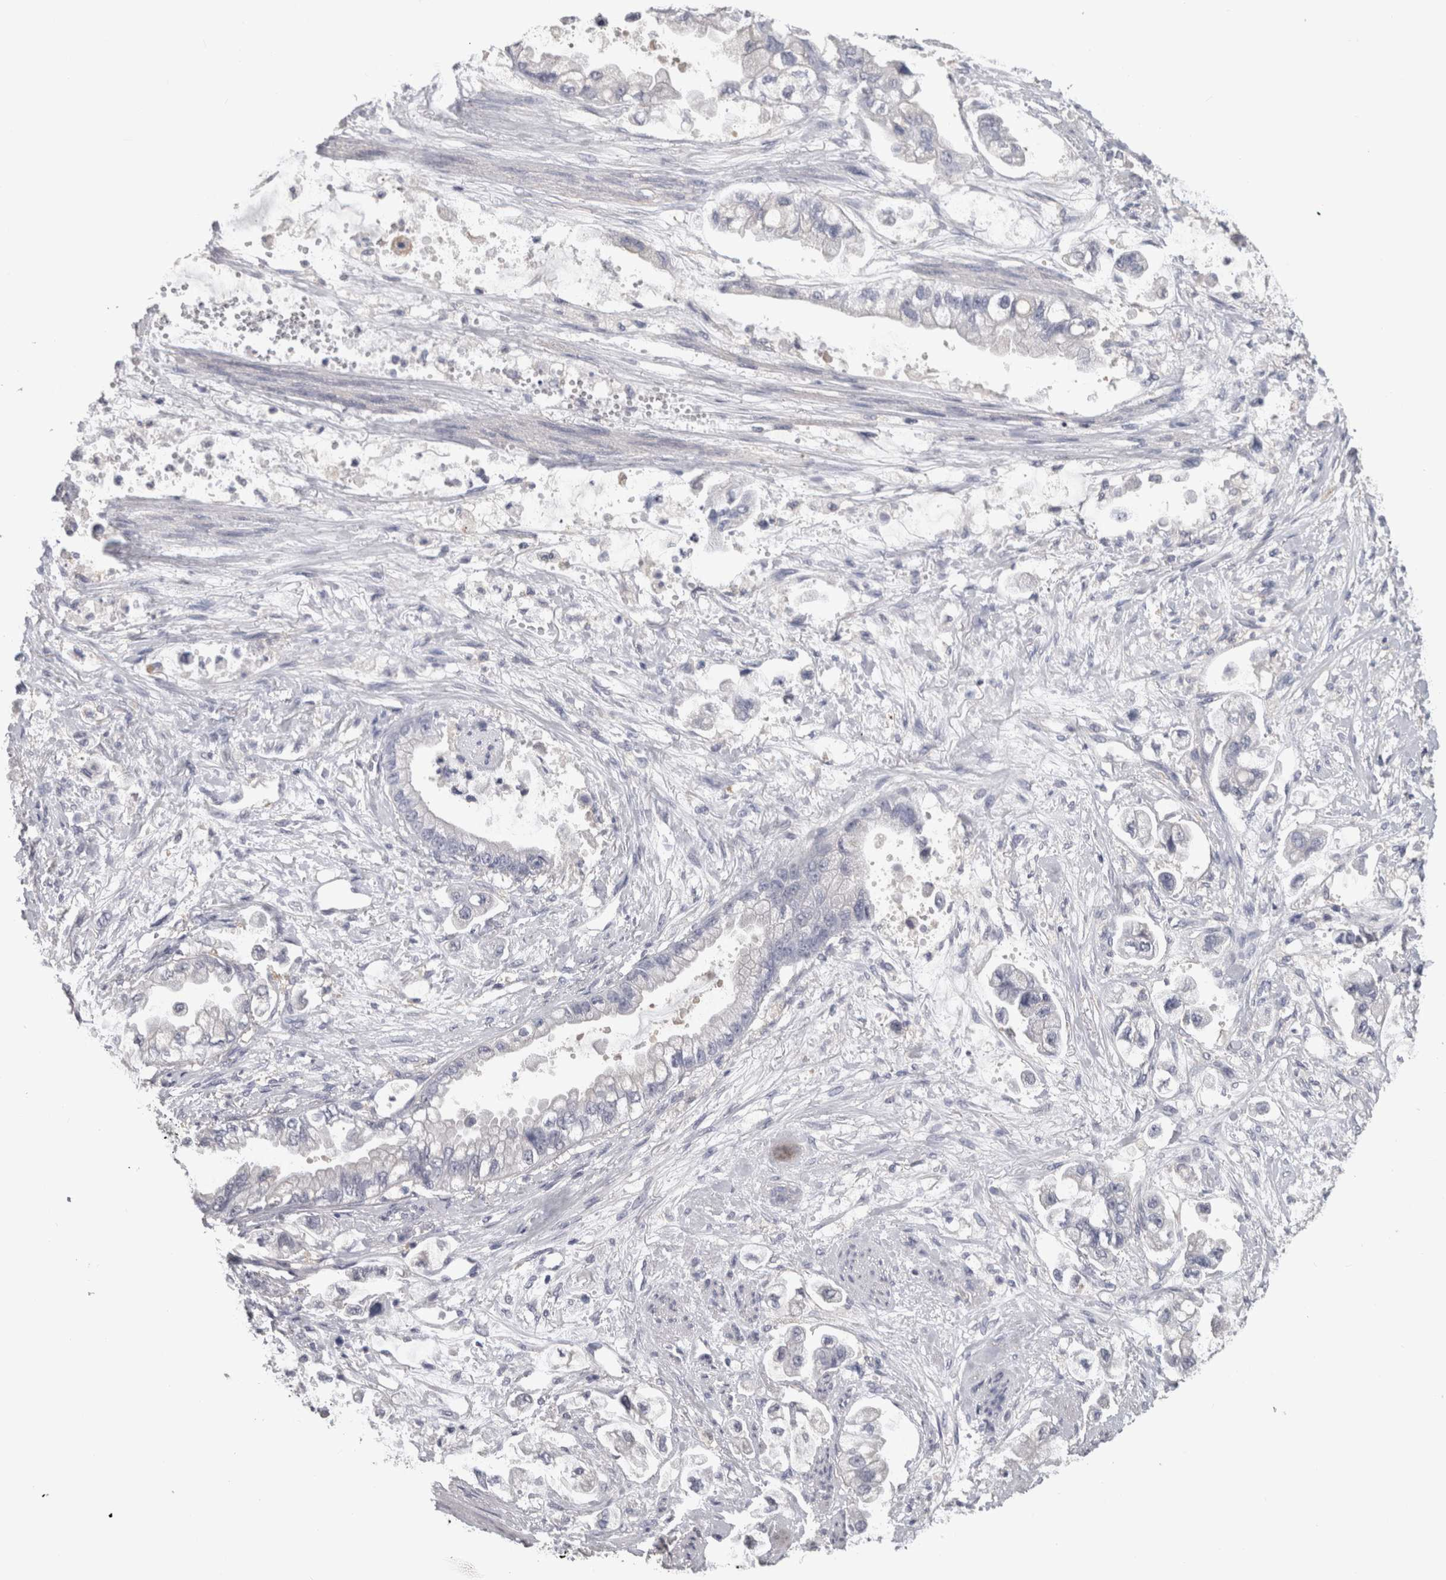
{"staining": {"intensity": "negative", "quantity": "none", "location": "none"}, "tissue": "stomach cancer", "cell_type": "Tumor cells", "image_type": "cancer", "snomed": [{"axis": "morphology", "description": "Adenocarcinoma, NOS"}, {"axis": "topography", "description": "Stomach"}], "caption": "Immunohistochemical staining of human adenocarcinoma (stomach) exhibits no significant positivity in tumor cells. Nuclei are stained in blue.", "gene": "SCRN1", "patient": {"sex": "male", "age": 62}}